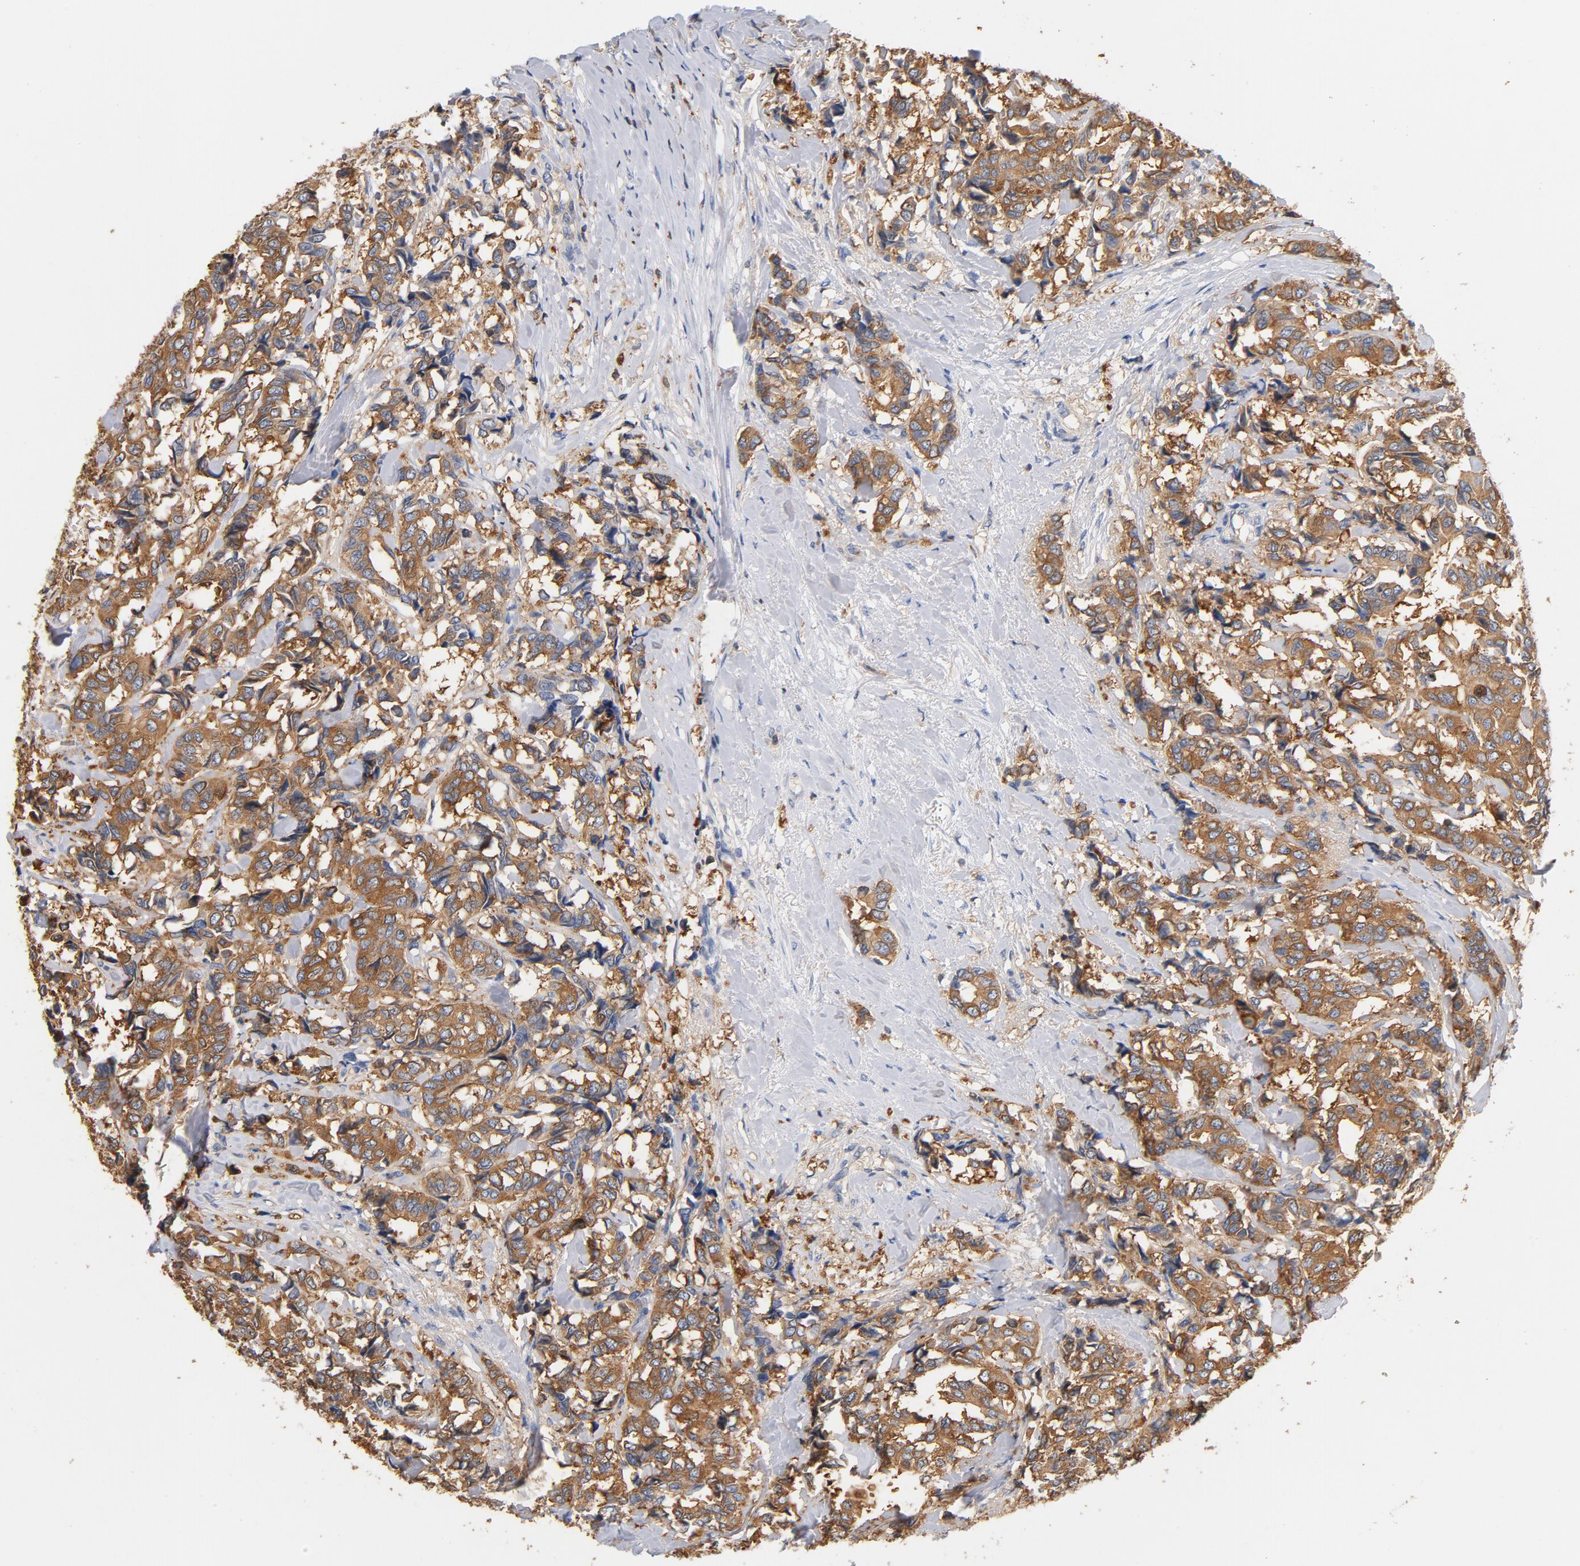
{"staining": {"intensity": "moderate", "quantity": ">75%", "location": "cytoplasmic/membranous"}, "tissue": "breast cancer", "cell_type": "Tumor cells", "image_type": "cancer", "snomed": [{"axis": "morphology", "description": "Duct carcinoma"}, {"axis": "topography", "description": "Breast"}], "caption": "A brown stain shows moderate cytoplasmic/membranous positivity of a protein in breast intraductal carcinoma tumor cells.", "gene": "EZR", "patient": {"sex": "female", "age": 87}}